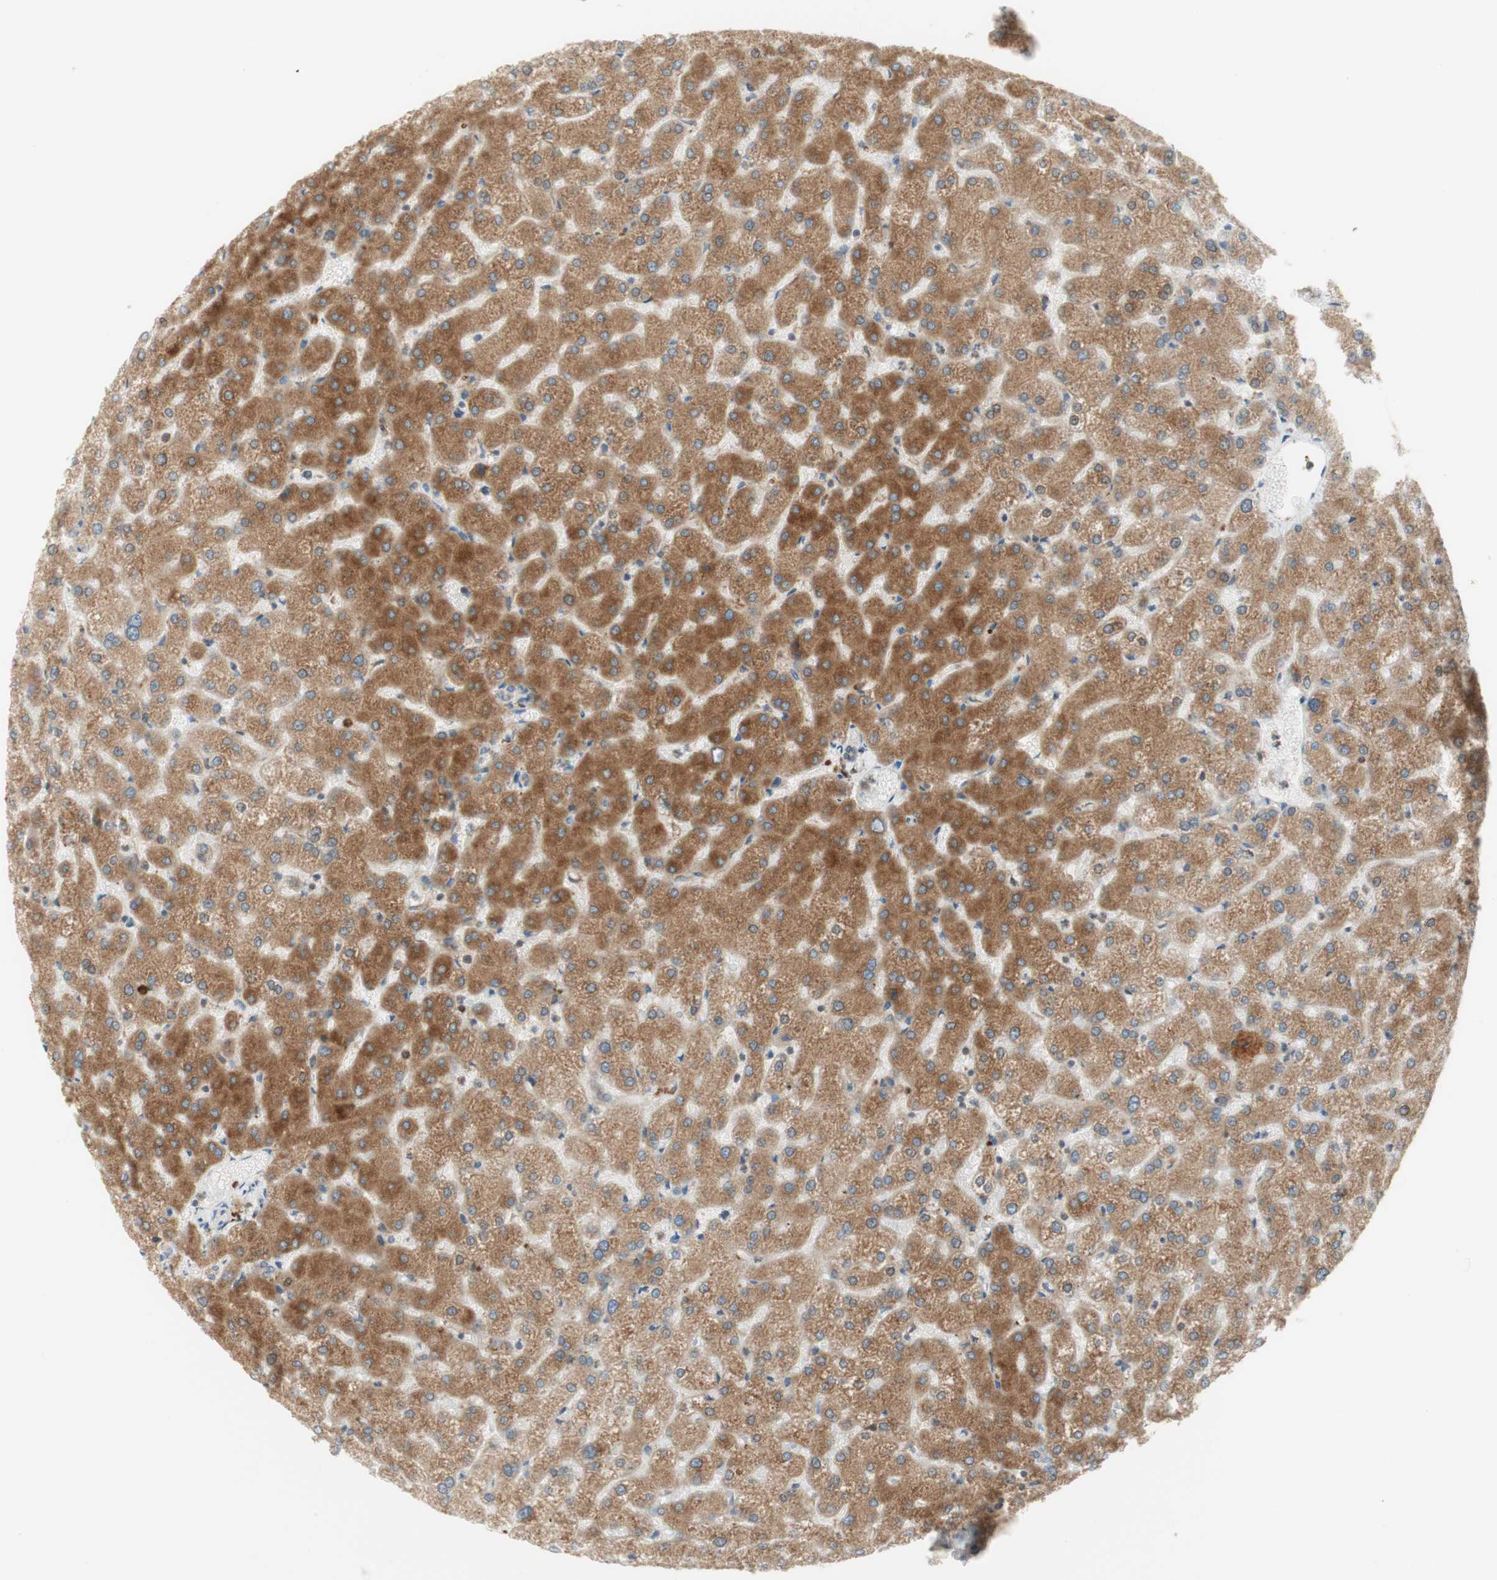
{"staining": {"intensity": "weak", "quantity": ">75%", "location": "cytoplasmic/membranous"}, "tissue": "liver", "cell_type": "Cholangiocytes", "image_type": "normal", "snomed": [{"axis": "morphology", "description": "Normal tissue, NOS"}, {"axis": "topography", "description": "Liver"}], "caption": "Brown immunohistochemical staining in benign liver demonstrates weak cytoplasmic/membranous staining in about >75% of cholangiocytes.", "gene": "MANF", "patient": {"sex": "female", "age": 32}}